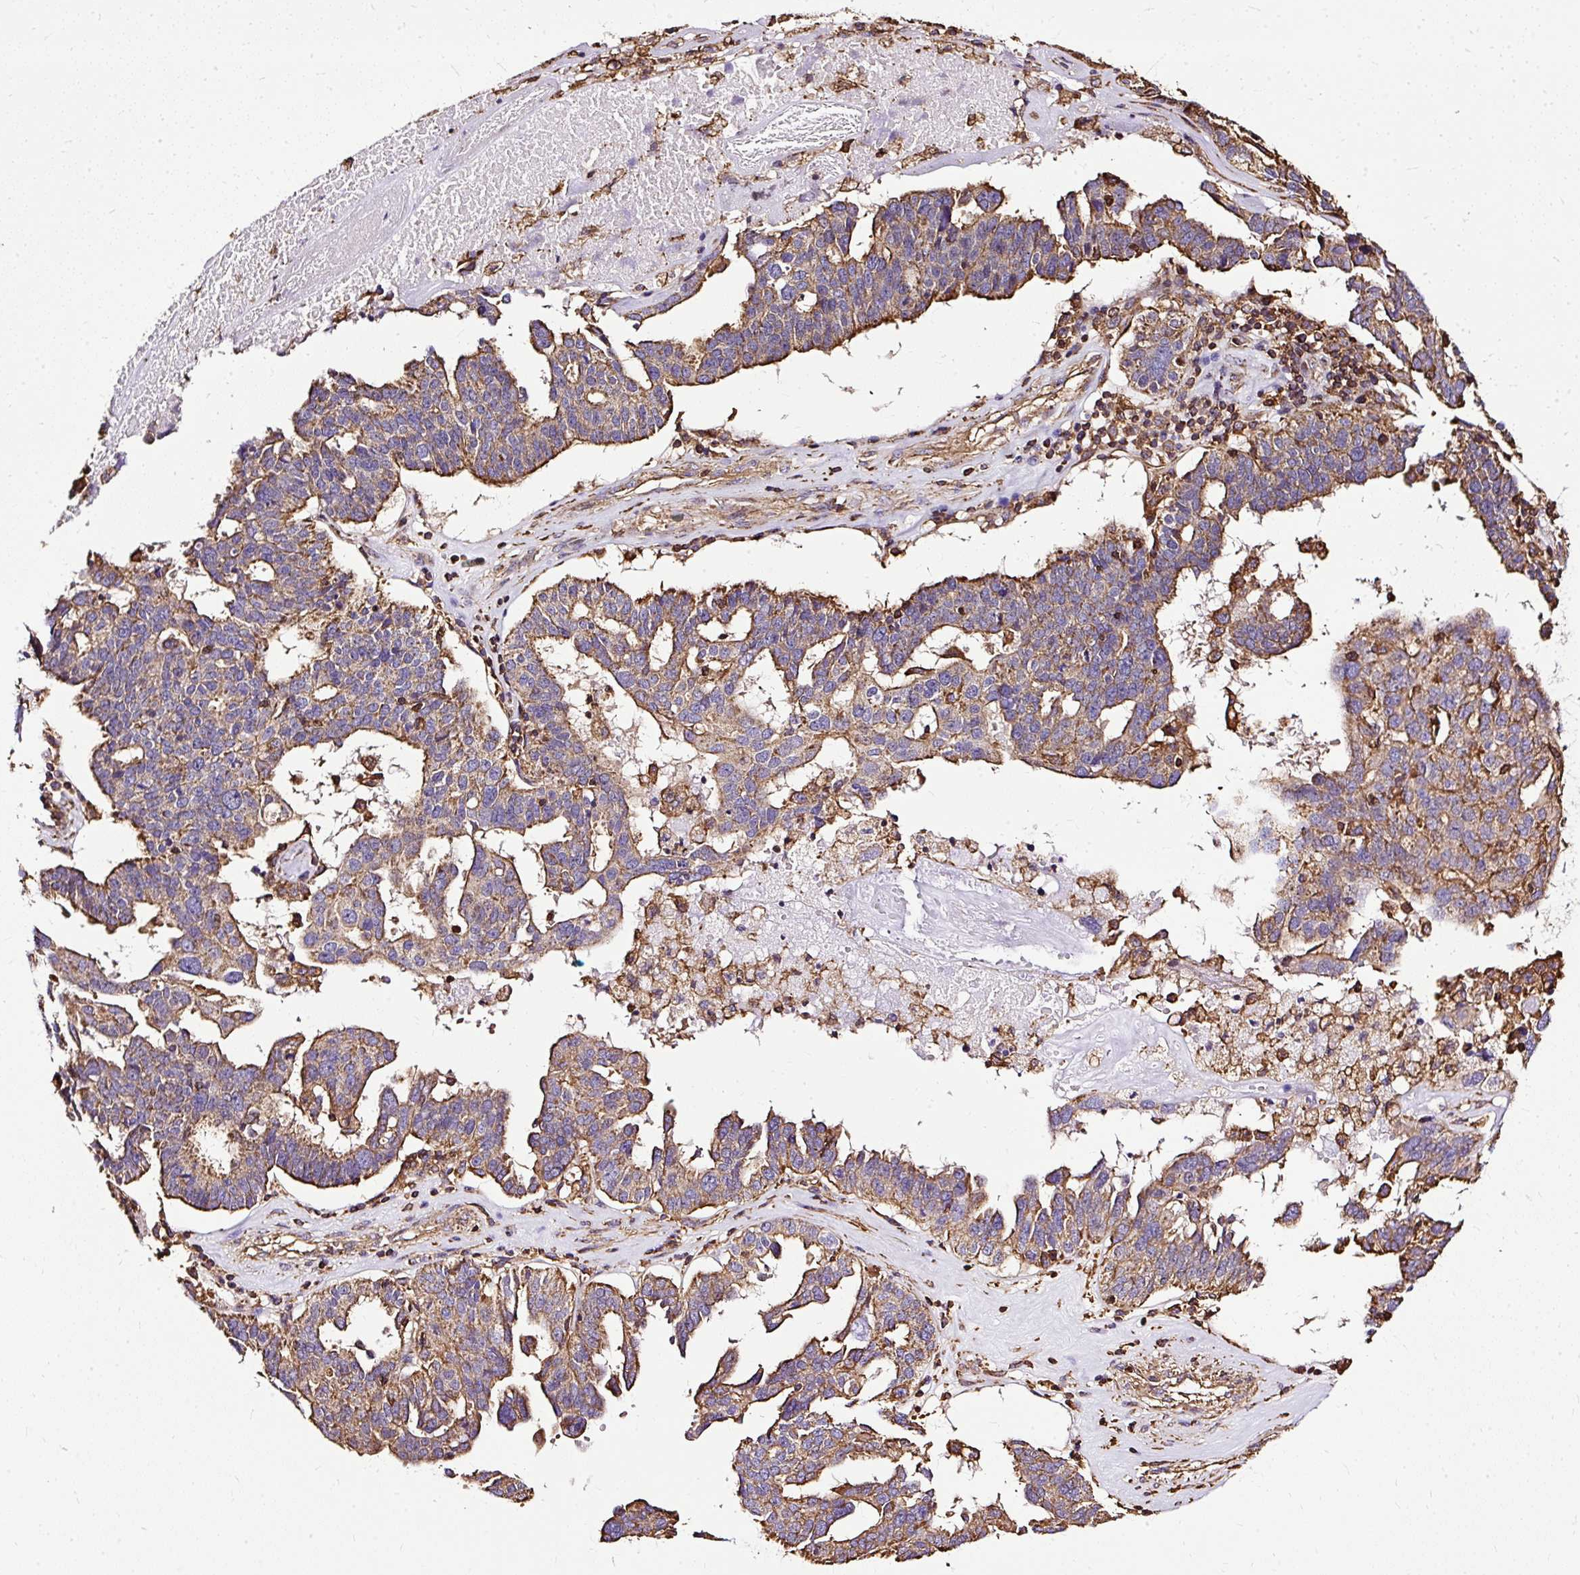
{"staining": {"intensity": "moderate", "quantity": ">75%", "location": "cytoplasmic/membranous"}, "tissue": "ovarian cancer", "cell_type": "Tumor cells", "image_type": "cancer", "snomed": [{"axis": "morphology", "description": "Cystadenocarcinoma, serous, NOS"}, {"axis": "topography", "description": "Ovary"}], "caption": "Human ovarian cancer stained with a brown dye reveals moderate cytoplasmic/membranous positive expression in about >75% of tumor cells.", "gene": "KLHL11", "patient": {"sex": "female", "age": 59}}